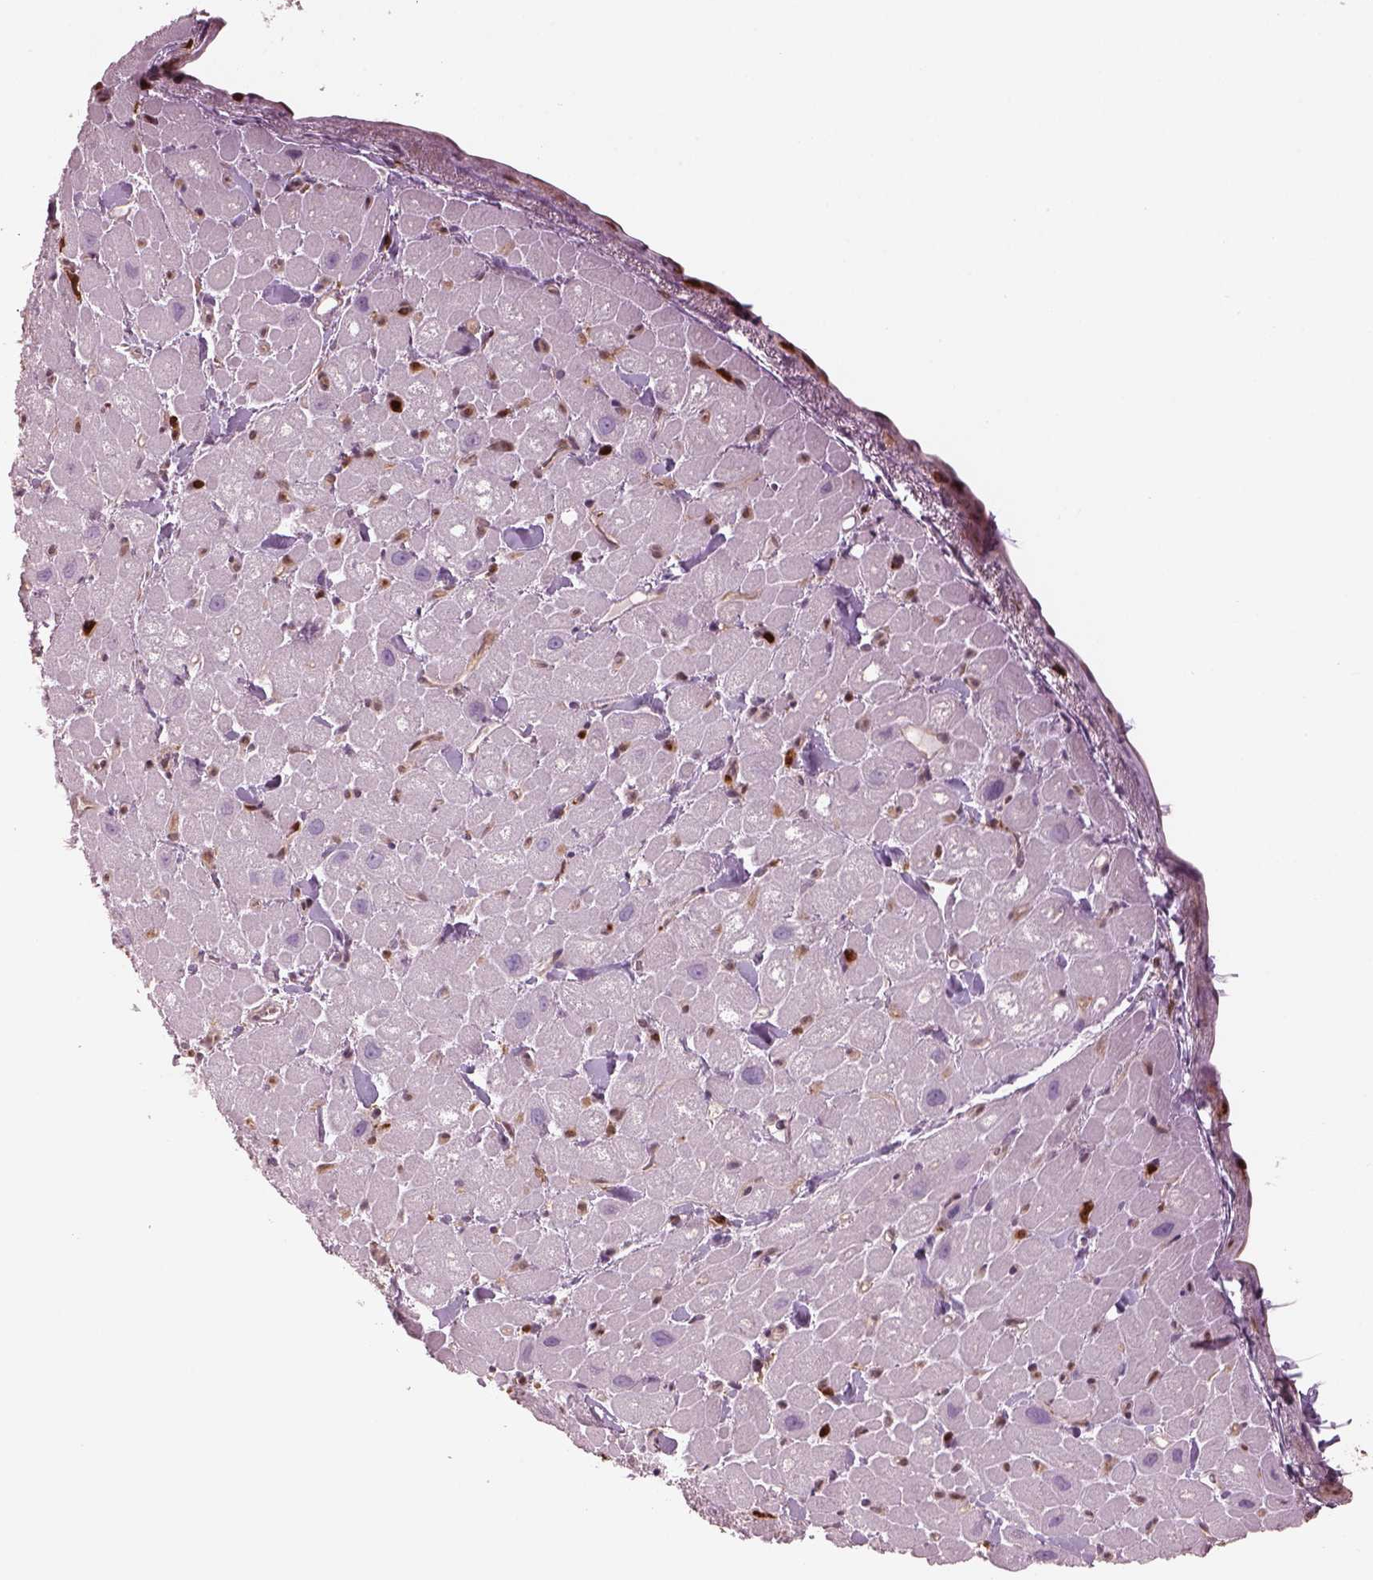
{"staining": {"intensity": "negative", "quantity": "none", "location": "none"}, "tissue": "heart muscle", "cell_type": "Cardiomyocytes", "image_type": "normal", "snomed": [{"axis": "morphology", "description": "Normal tissue, NOS"}, {"axis": "topography", "description": "Heart"}], "caption": "Cardiomyocytes show no significant positivity in unremarkable heart muscle.", "gene": "IL31RA", "patient": {"sex": "male", "age": 60}}